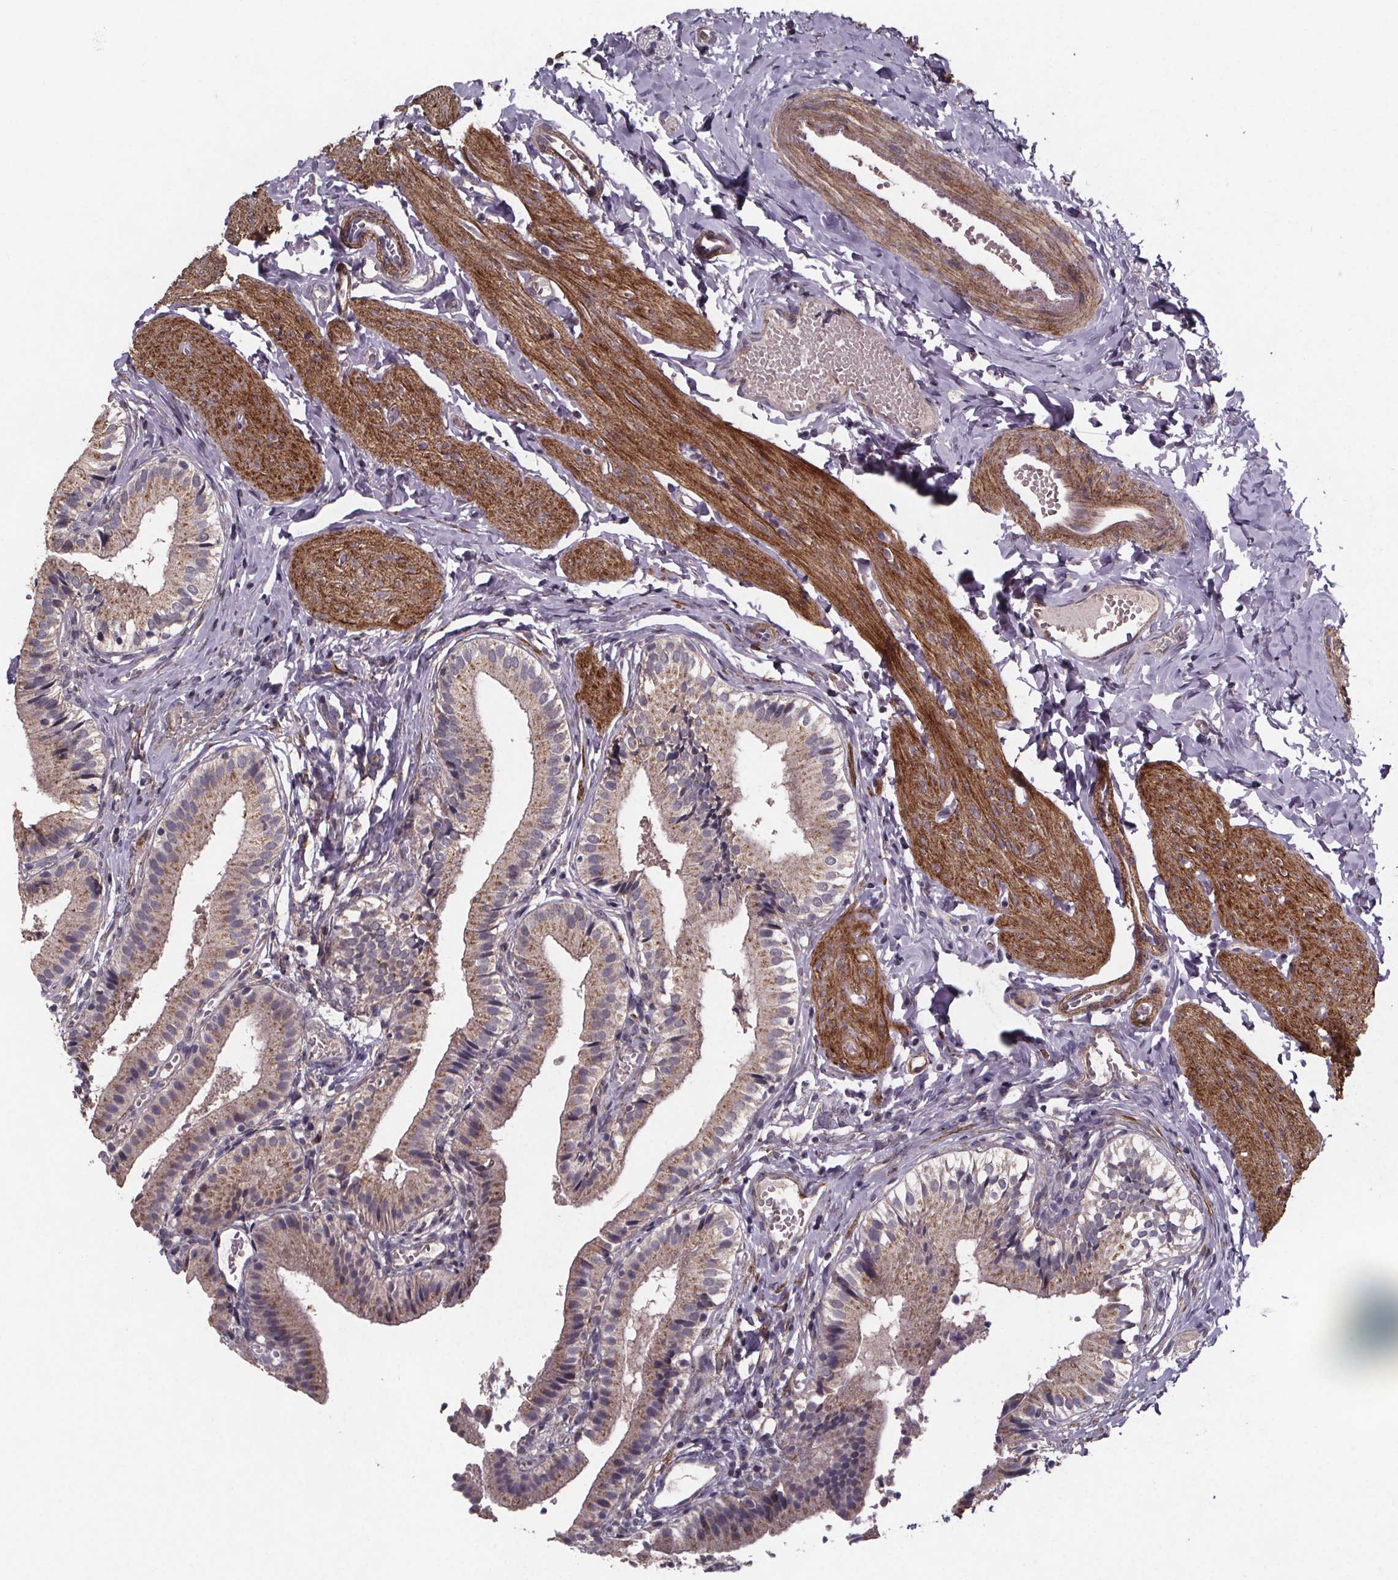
{"staining": {"intensity": "weak", "quantity": "25%-75%", "location": "cytoplasmic/membranous"}, "tissue": "gallbladder", "cell_type": "Glandular cells", "image_type": "normal", "snomed": [{"axis": "morphology", "description": "Normal tissue, NOS"}, {"axis": "topography", "description": "Gallbladder"}], "caption": "Brown immunohistochemical staining in normal human gallbladder displays weak cytoplasmic/membranous expression in approximately 25%-75% of glandular cells. (DAB = brown stain, brightfield microscopy at high magnification).", "gene": "PALLD", "patient": {"sex": "female", "age": 47}}